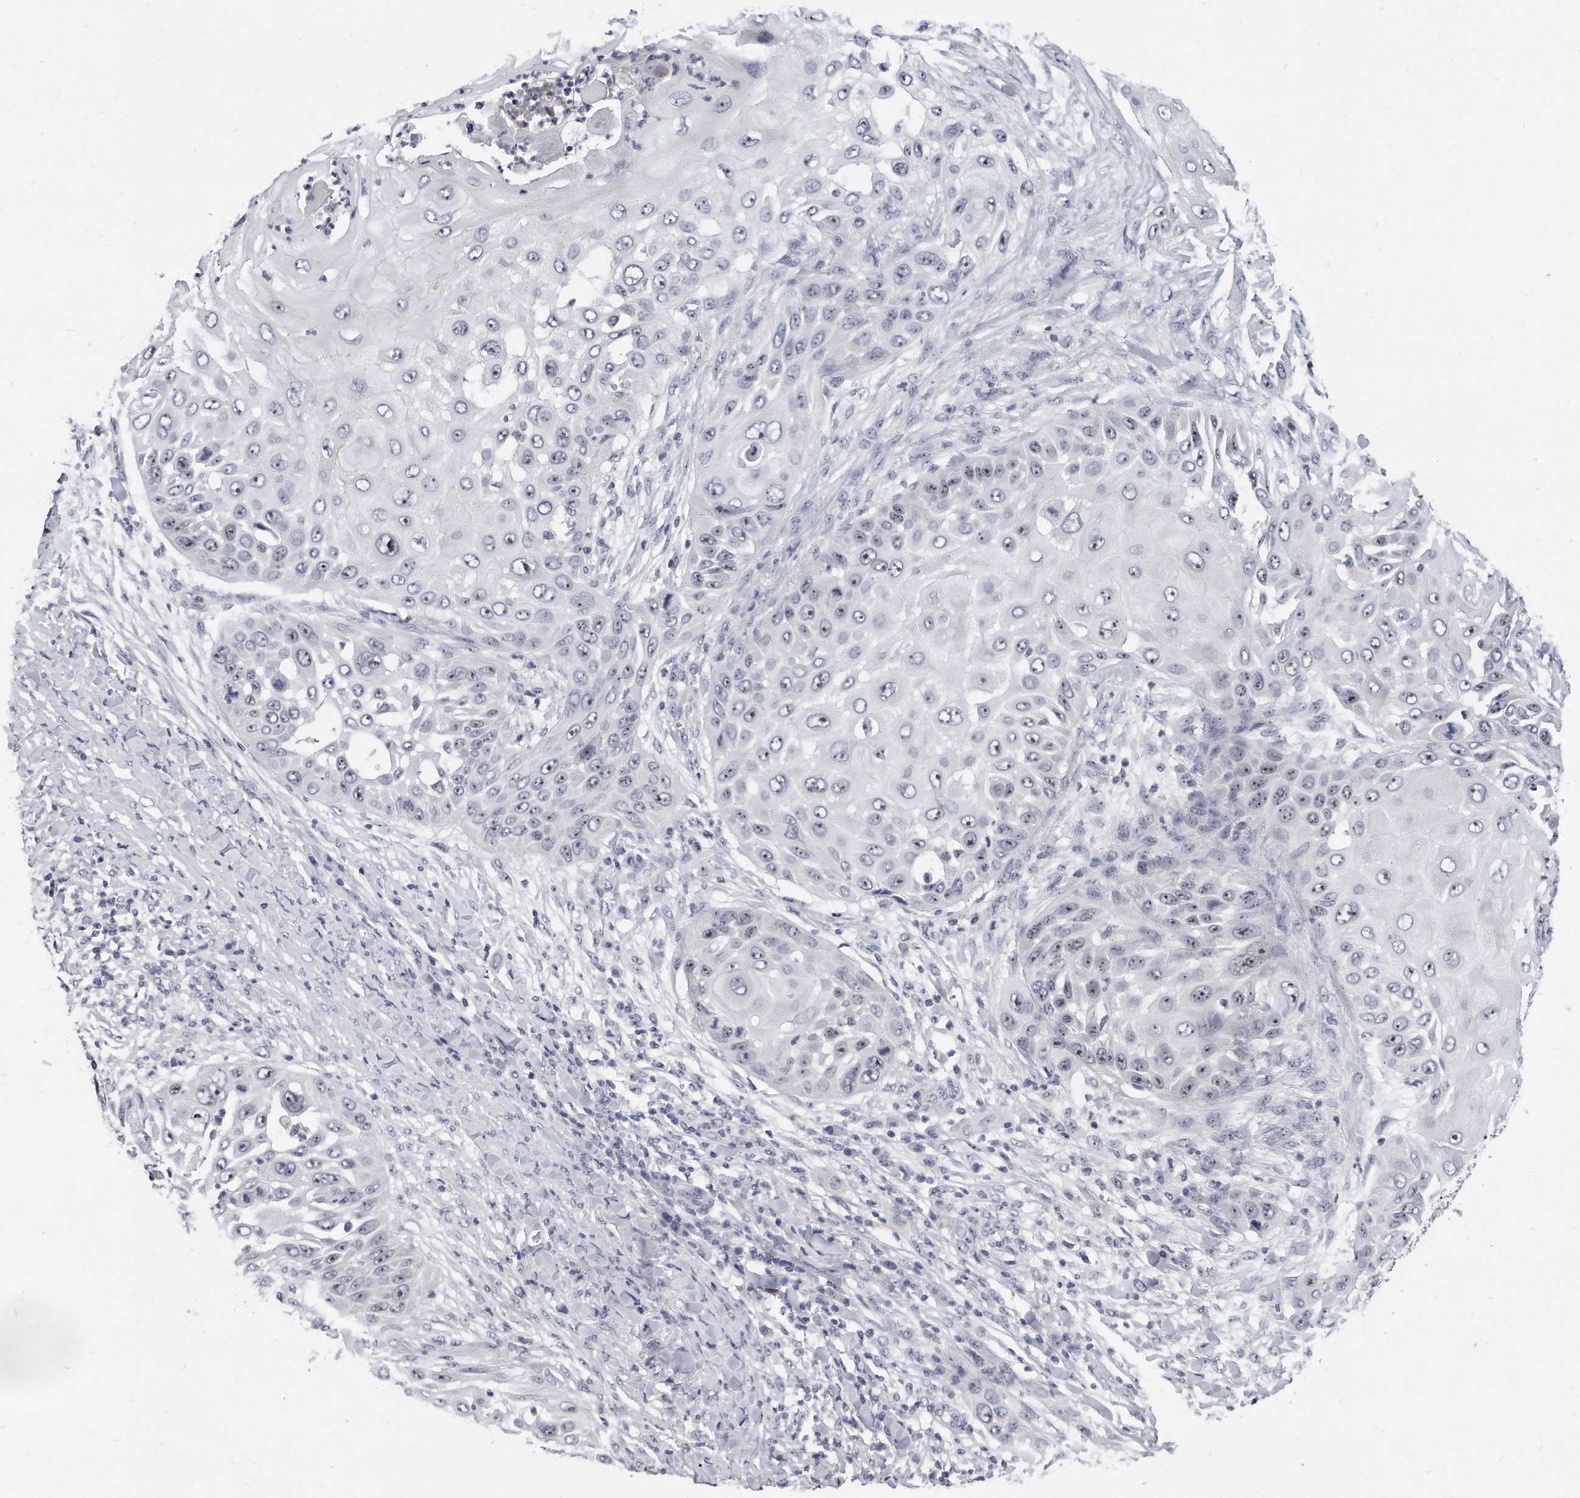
{"staining": {"intensity": "moderate", "quantity": "25%-75%", "location": "nuclear"}, "tissue": "skin cancer", "cell_type": "Tumor cells", "image_type": "cancer", "snomed": [{"axis": "morphology", "description": "Squamous cell carcinoma, NOS"}, {"axis": "topography", "description": "Skin"}], "caption": "Skin cancer (squamous cell carcinoma) stained with DAB immunohistochemistry (IHC) shows medium levels of moderate nuclear expression in approximately 25%-75% of tumor cells. Nuclei are stained in blue.", "gene": "TFCP2L1", "patient": {"sex": "female", "age": 44}}